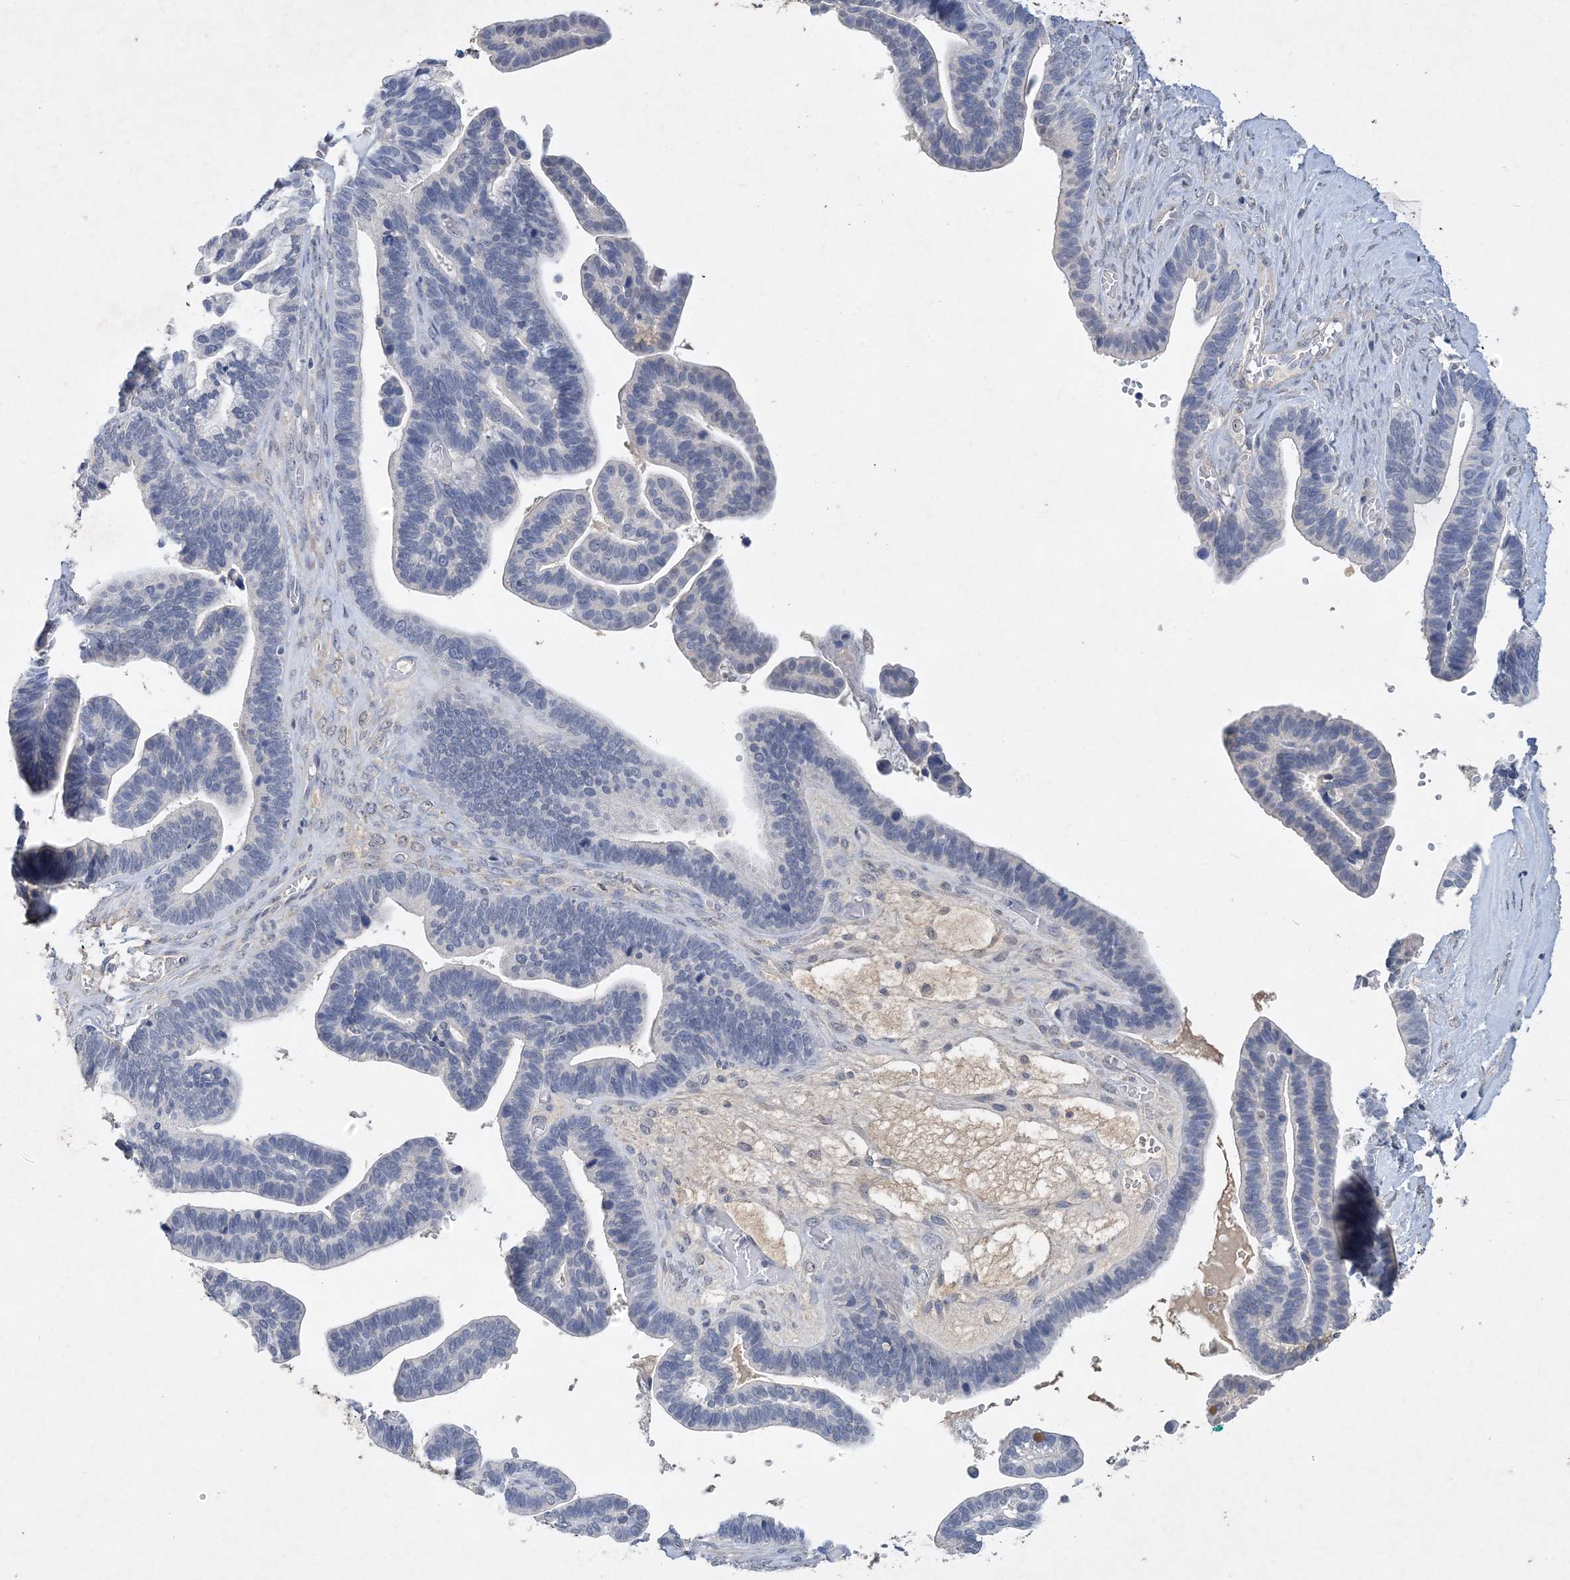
{"staining": {"intensity": "negative", "quantity": "none", "location": "none"}, "tissue": "ovarian cancer", "cell_type": "Tumor cells", "image_type": "cancer", "snomed": [{"axis": "morphology", "description": "Cystadenocarcinoma, serous, NOS"}, {"axis": "topography", "description": "Ovary"}], "caption": "Serous cystadenocarcinoma (ovarian) was stained to show a protein in brown. There is no significant staining in tumor cells.", "gene": "C11orf58", "patient": {"sex": "female", "age": 56}}